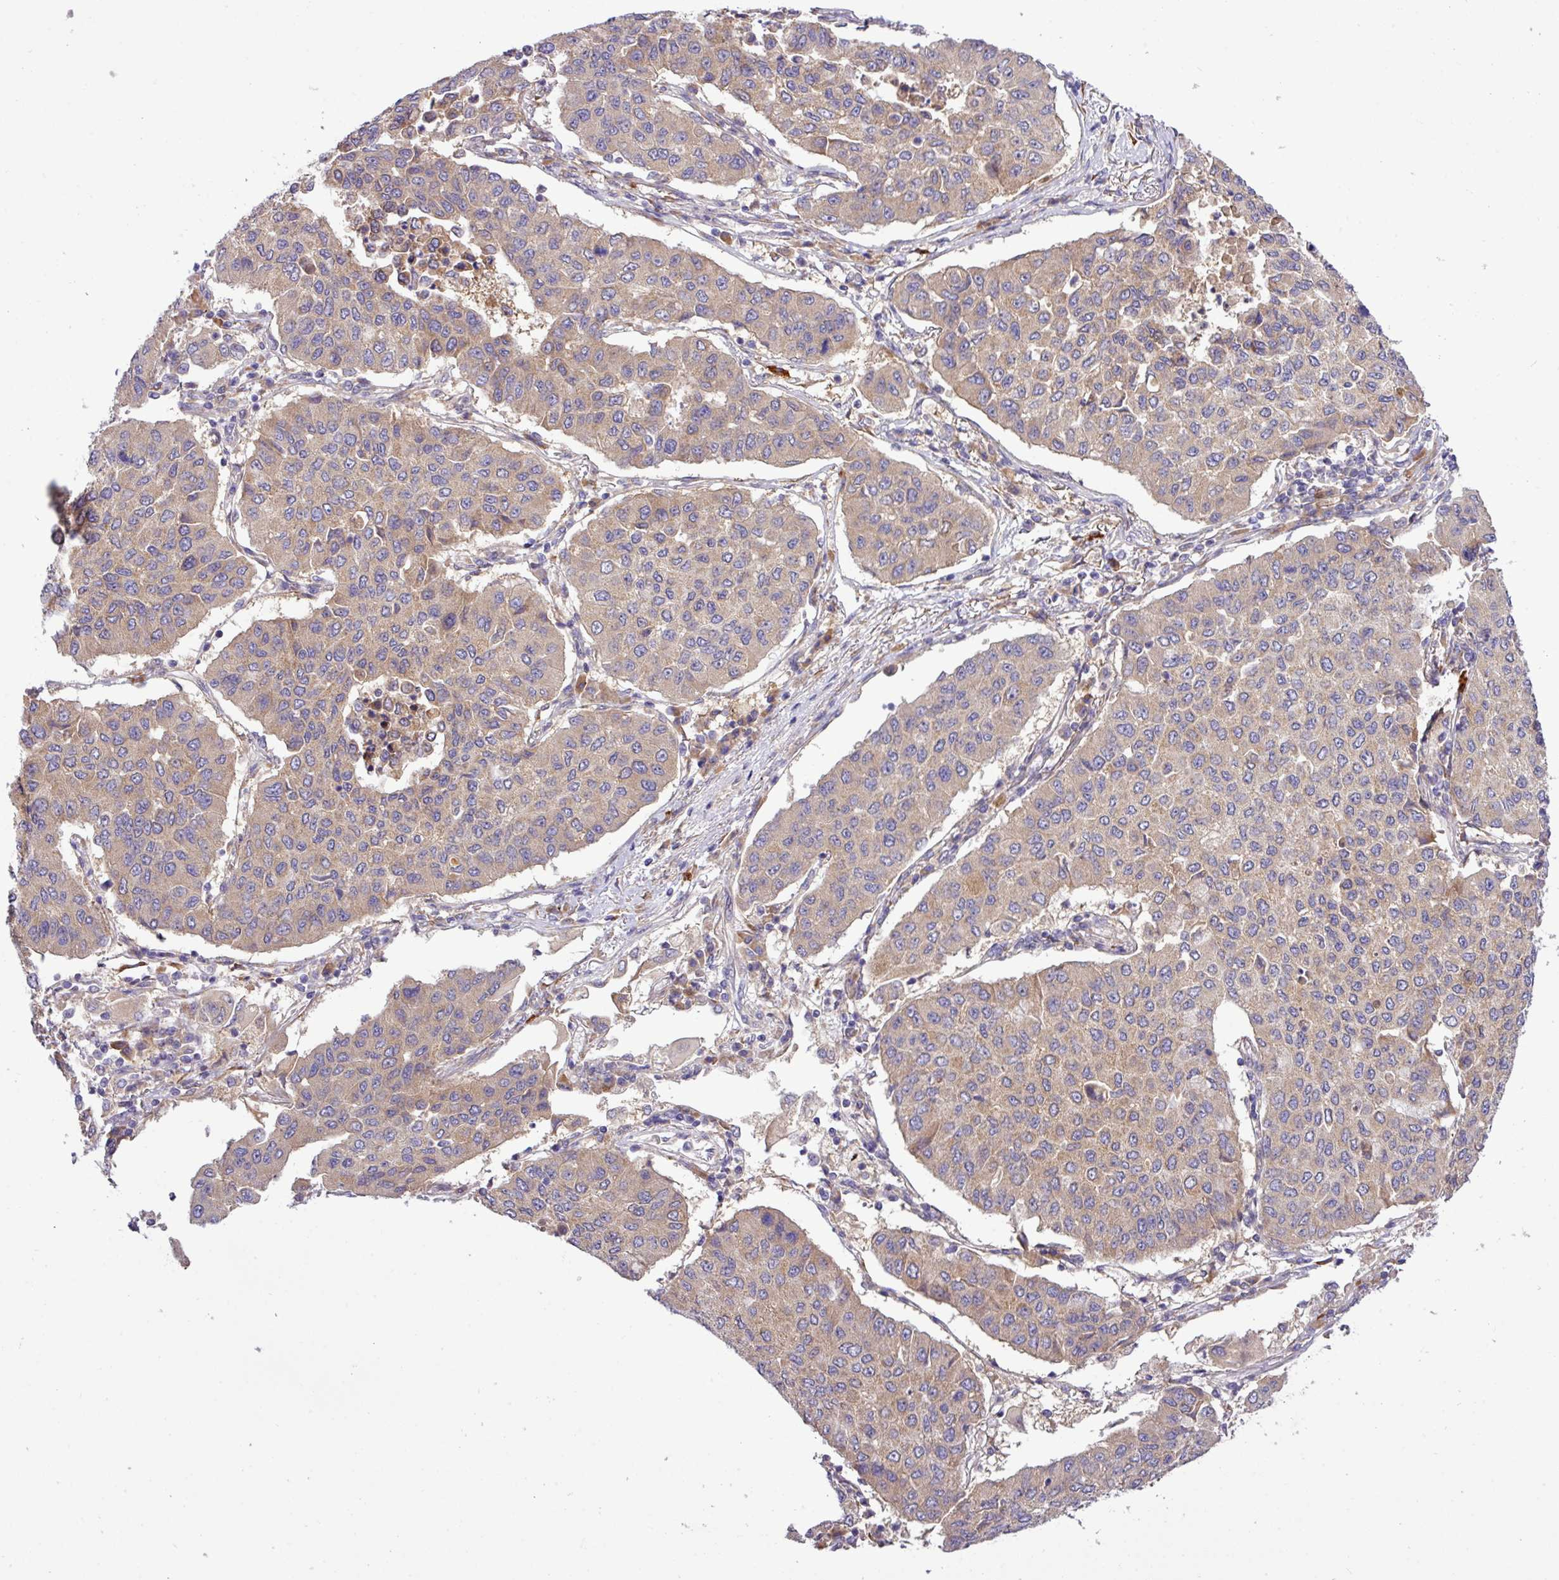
{"staining": {"intensity": "weak", "quantity": ">75%", "location": "cytoplasmic/membranous"}, "tissue": "lung cancer", "cell_type": "Tumor cells", "image_type": "cancer", "snomed": [{"axis": "morphology", "description": "Squamous cell carcinoma, NOS"}, {"axis": "topography", "description": "Lung"}], "caption": "There is low levels of weak cytoplasmic/membranous expression in tumor cells of lung cancer (squamous cell carcinoma), as demonstrated by immunohistochemical staining (brown color).", "gene": "TM2D2", "patient": {"sex": "male", "age": 74}}